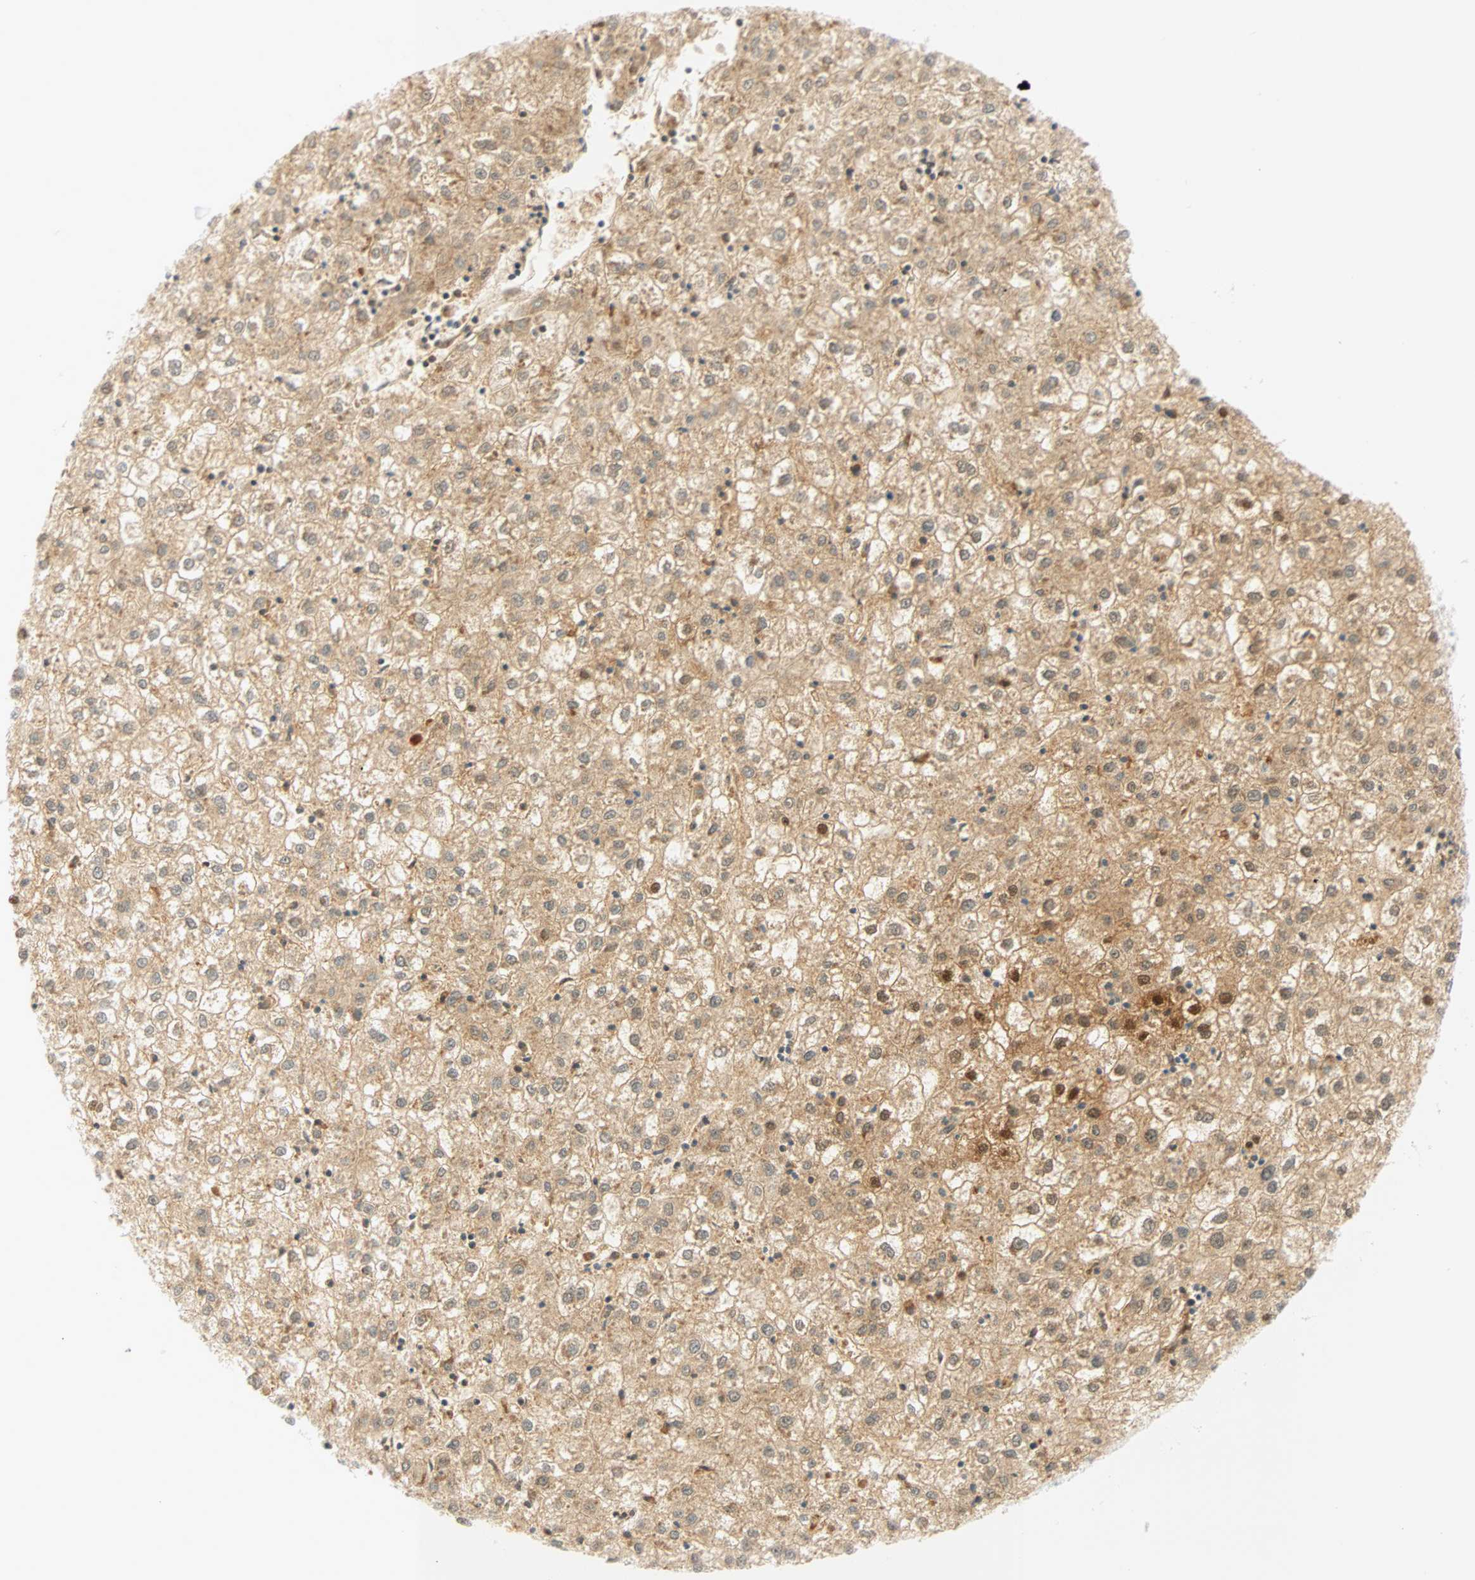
{"staining": {"intensity": "weak", "quantity": ">75%", "location": "cytoplasmic/membranous"}, "tissue": "liver cancer", "cell_type": "Tumor cells", "image_type": "cancer", "snomed": [{"axis": "morphology", "description": "Carcinoma, Hepatocellular, NOS"}, {"axis": "topography", "description": "Liver"}], "caption": "The histopathology image exhibits immunohistochemical staining of liver hepatocellular carcinoma. There is weak cytoplasmic/membranous staining is seen in about >75% of tumor cells. Using DAB (3,3'-diaminobenzidine) (brown) and hematoxylin (blue) stains, captured at high magnification using brightfield microscopy.", "gene": "SELENBP1", "patient": {"sex": "male", "age": 72}}